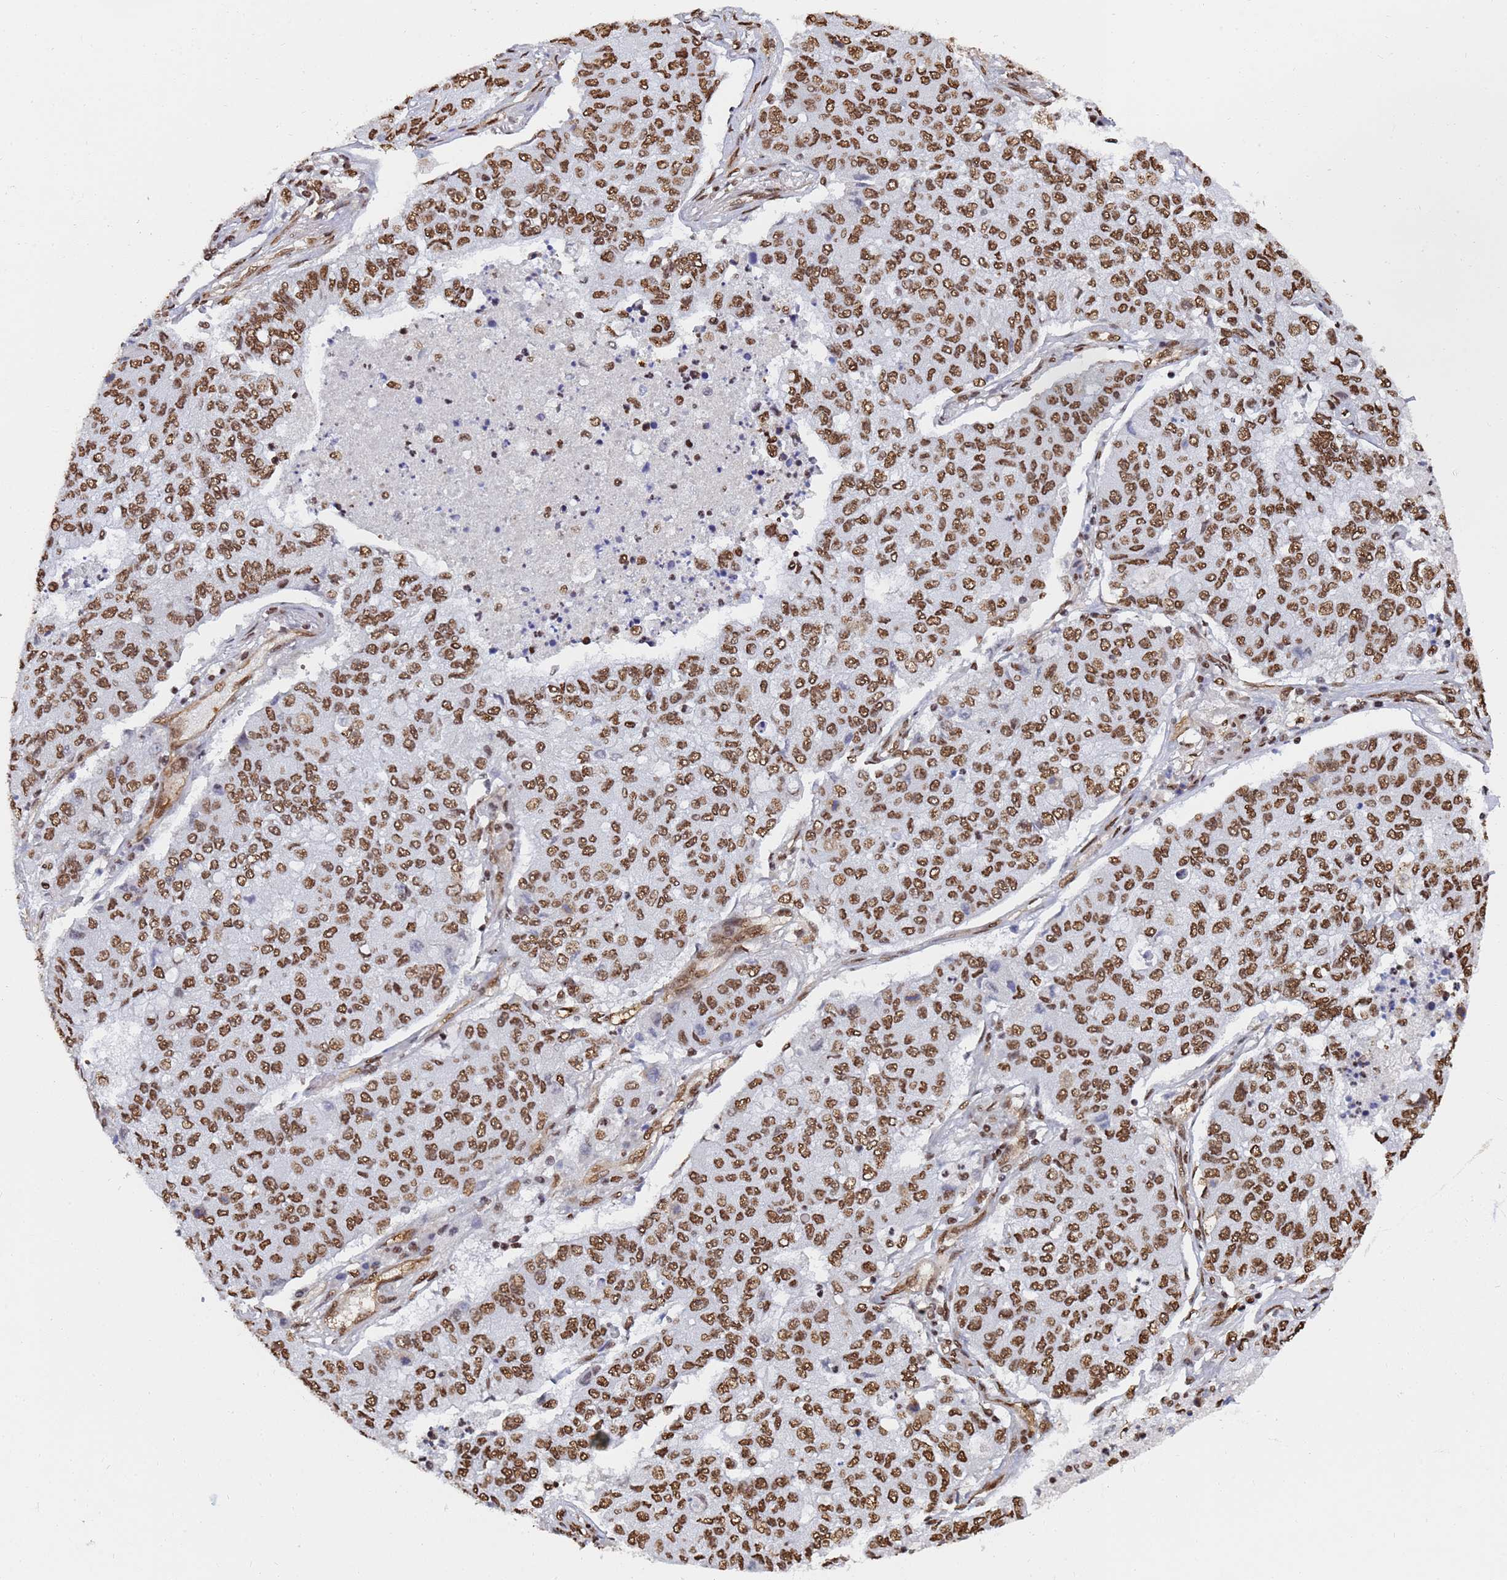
{"staining": {"intensity": "moderate", "quantity": ">75%", "location": "nuclear"}, "tissue": "lung cancer", "cell_type": "Tumor cells", "image_type": "cancer", "snomed": [{"axis": "morphology", "description": "Squamous cell carcinoma, NOS"}, {"axis": "topography", "description": "Lung"}], "caption": "A histopathology image of lung squamous cell carcinoma stained for a protein shows moderate nuclear brown staining in tumor cells. The staining is performed using DAB brown chromogen to label protein expression. The nuclei are counter-stained blue using hematoxylin.", "gene": "RAVER2", "patient": {"sex": "male", "age": 74}}